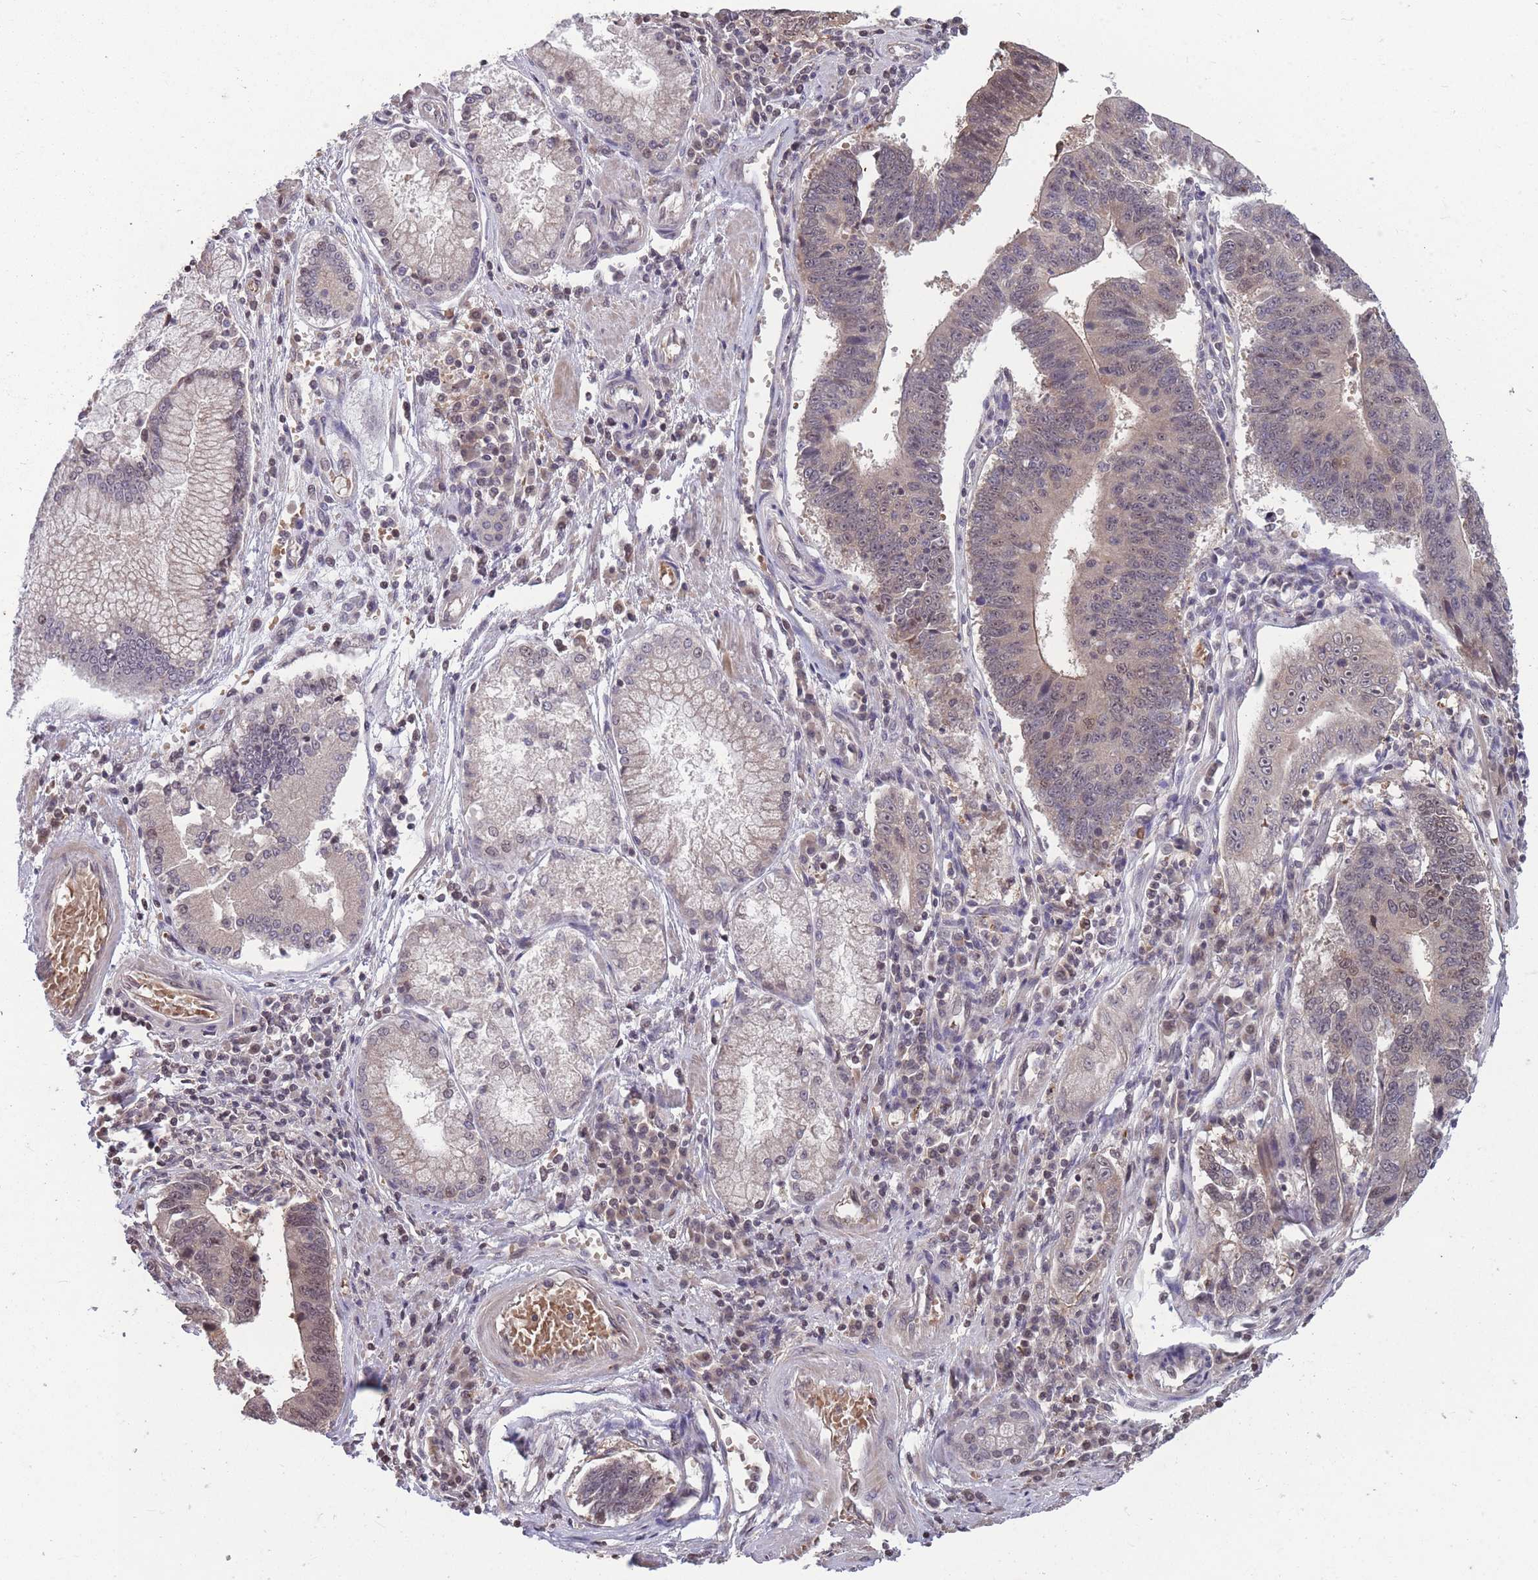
{"staining": {"intensity": "weak", "quantity": "25%-75%", "location": "cytoplasmic/membranous,nuclear"}, "tissue": "stomach cancer", "cell_type": "Tumor cells", "image_type": "cancer", "snomed": [{"axis": "morphology", "description": "Adenocarcinoma, NOS"}, {"axis": "topography", "description": "Stomach"}], "caption": "Tumor cells reveal weak cytoplasmic/membranous and nuclear staining in approximately 25%-75% of cells in adenocarcinoma (stomach).", "gene": "GGT5", "patient": {"sex": "male", "age": 59}}